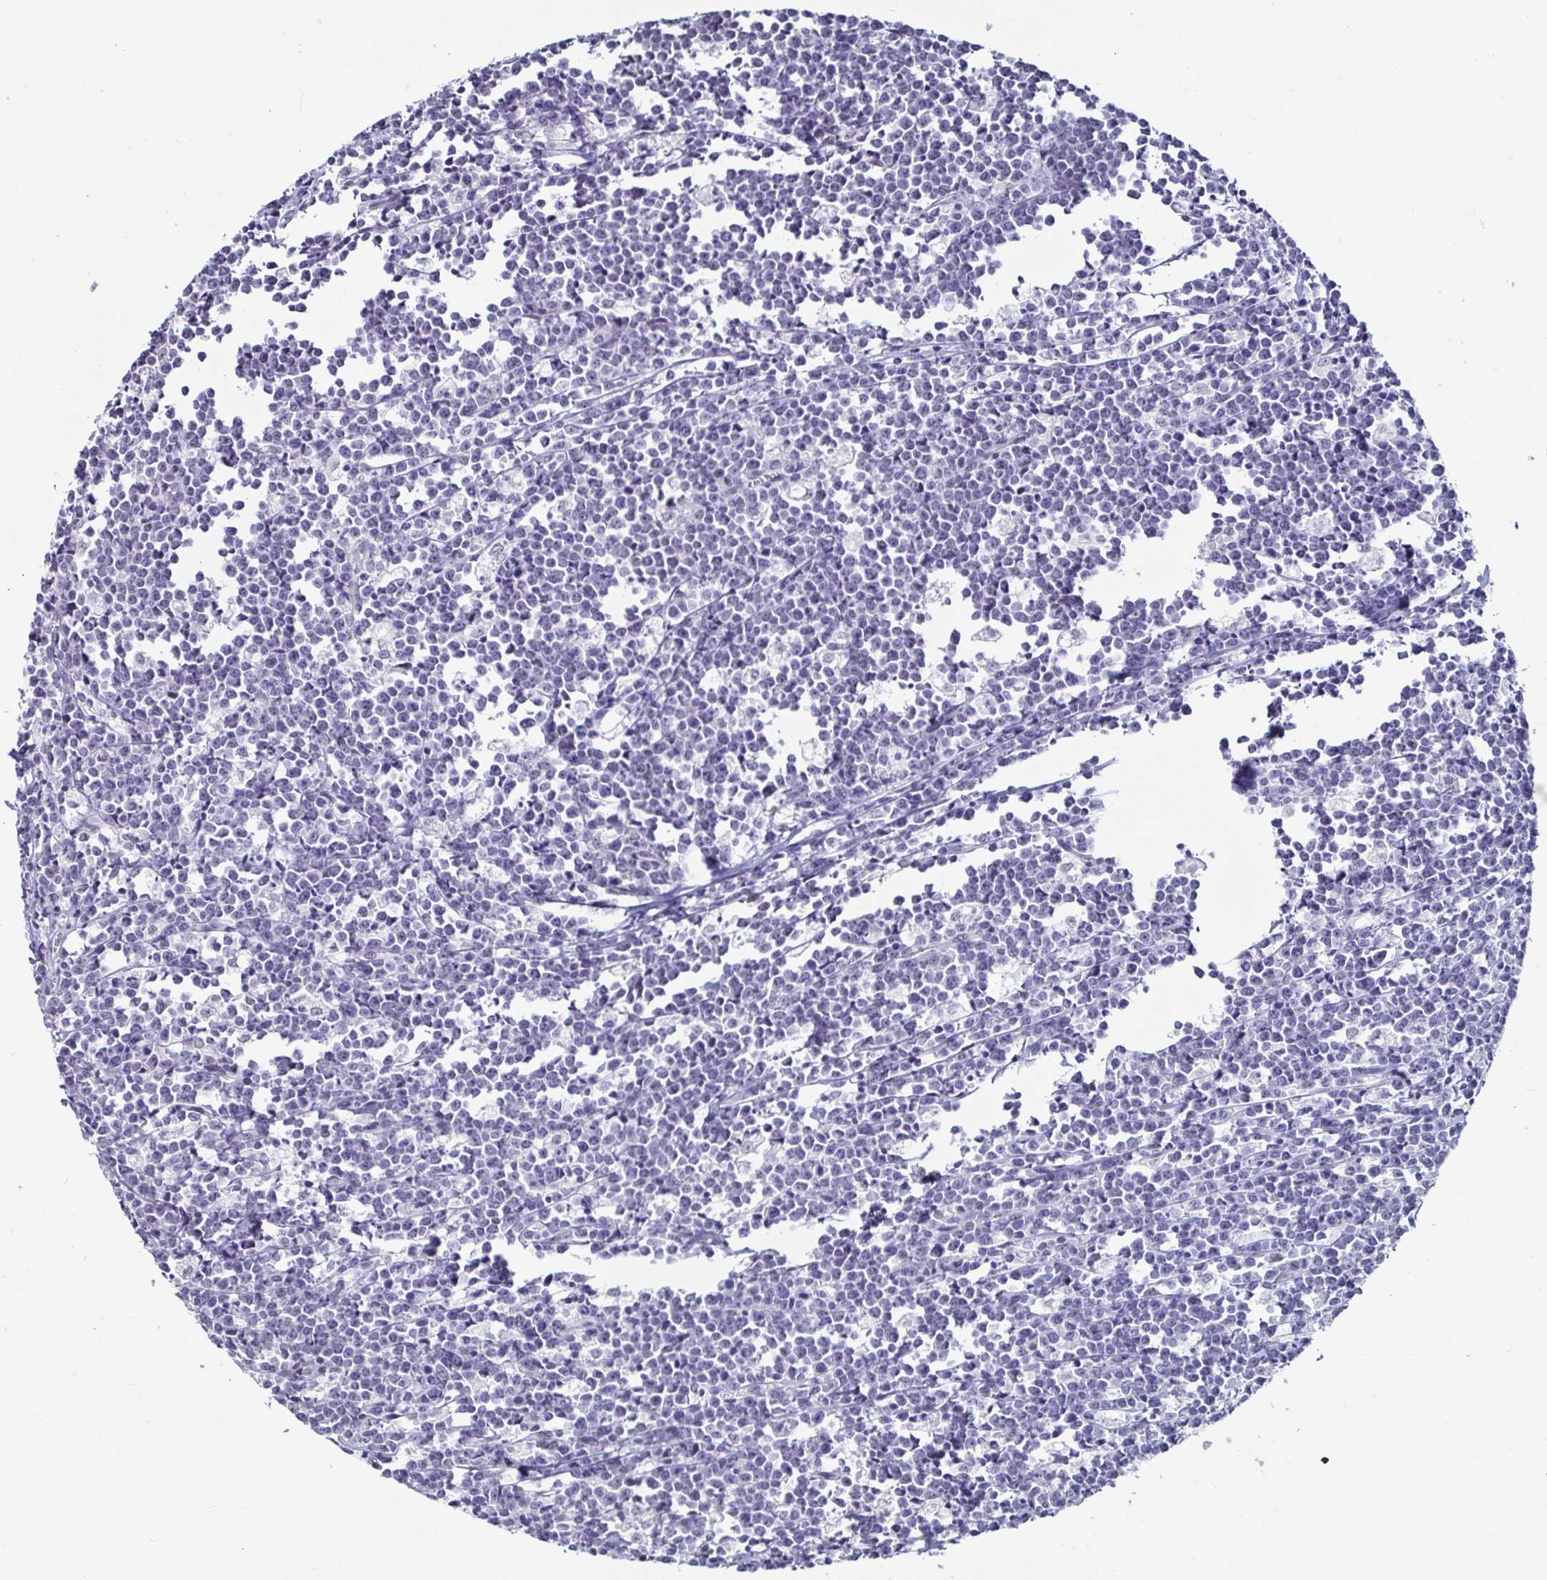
{"staining": {"intensity": "negative", "quantity": "none", "location": "none"}, "tissue": "lymphoma", "cell_type": "Tumor cells", "image_type": "cancer", "snomed": [{"axis": "morphology", "description": "Malignant lymphoma, non-Hodgkin's type, High grade"}, {"axis": "topography", "description": "Small intestine"}], "caption": "DAB (3,3'-diaminobenzidine) immunohistochemical staining of lymphoma exhibits no significant expression in tumor cells.", "gene": "DDX39B", "patient": {"sex": "female", "age": 56}}